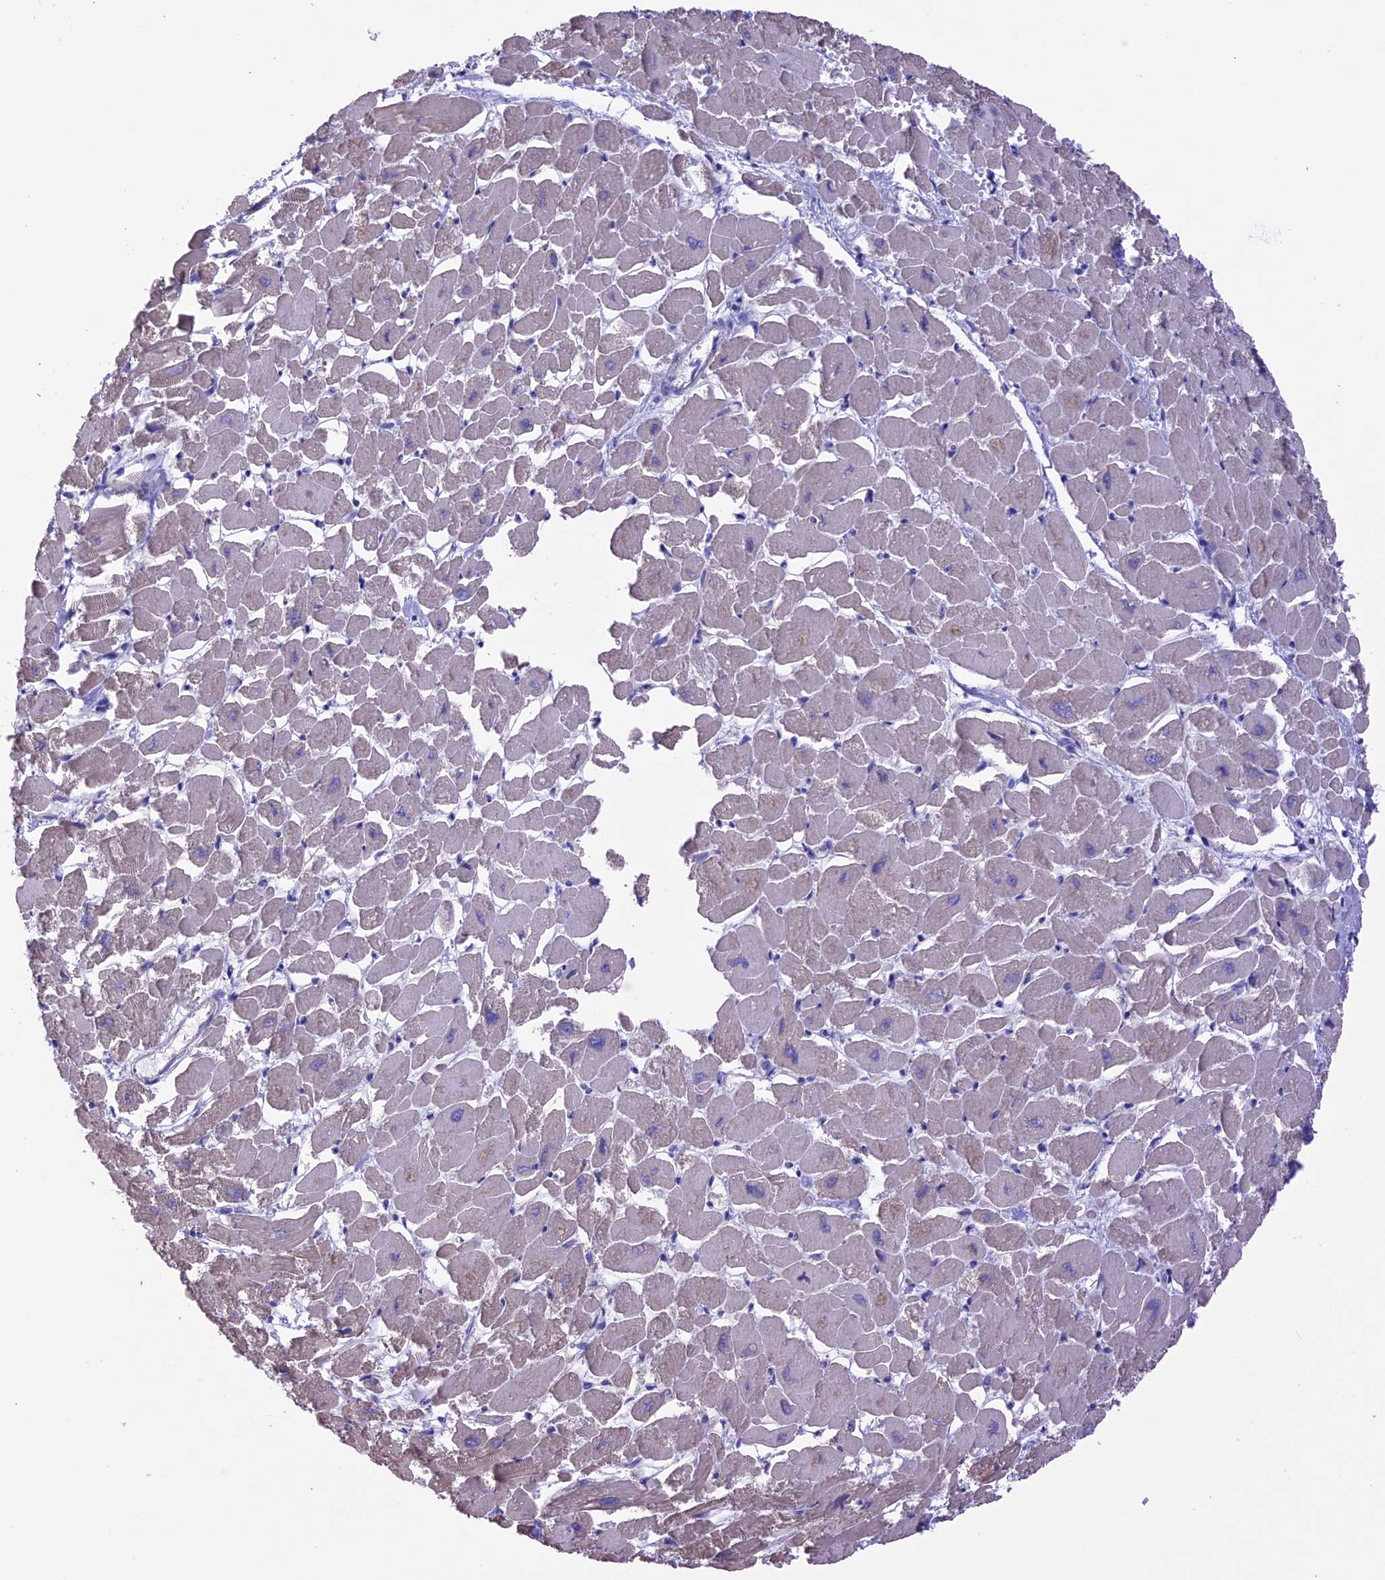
{"staining": {"intensity": "weak", "quantity": "<25%", "location": "cytoplasmic/membranous"}, "tissue": "heart muscle", "cell_type": "Cardiomyocytes", "image_type": "normal", "snomed": [{"axis": "morphology", "description": "Normal tissue, NOS"}, {"axis": "topography", "description": "Heart"}], "caption": "The immunohistochemistry photomicrograph has no significant expression in cardiomyocytes of heart muscle.", "gene": "SLC1A6", "patient": {"sex": "male", "age": 54}}